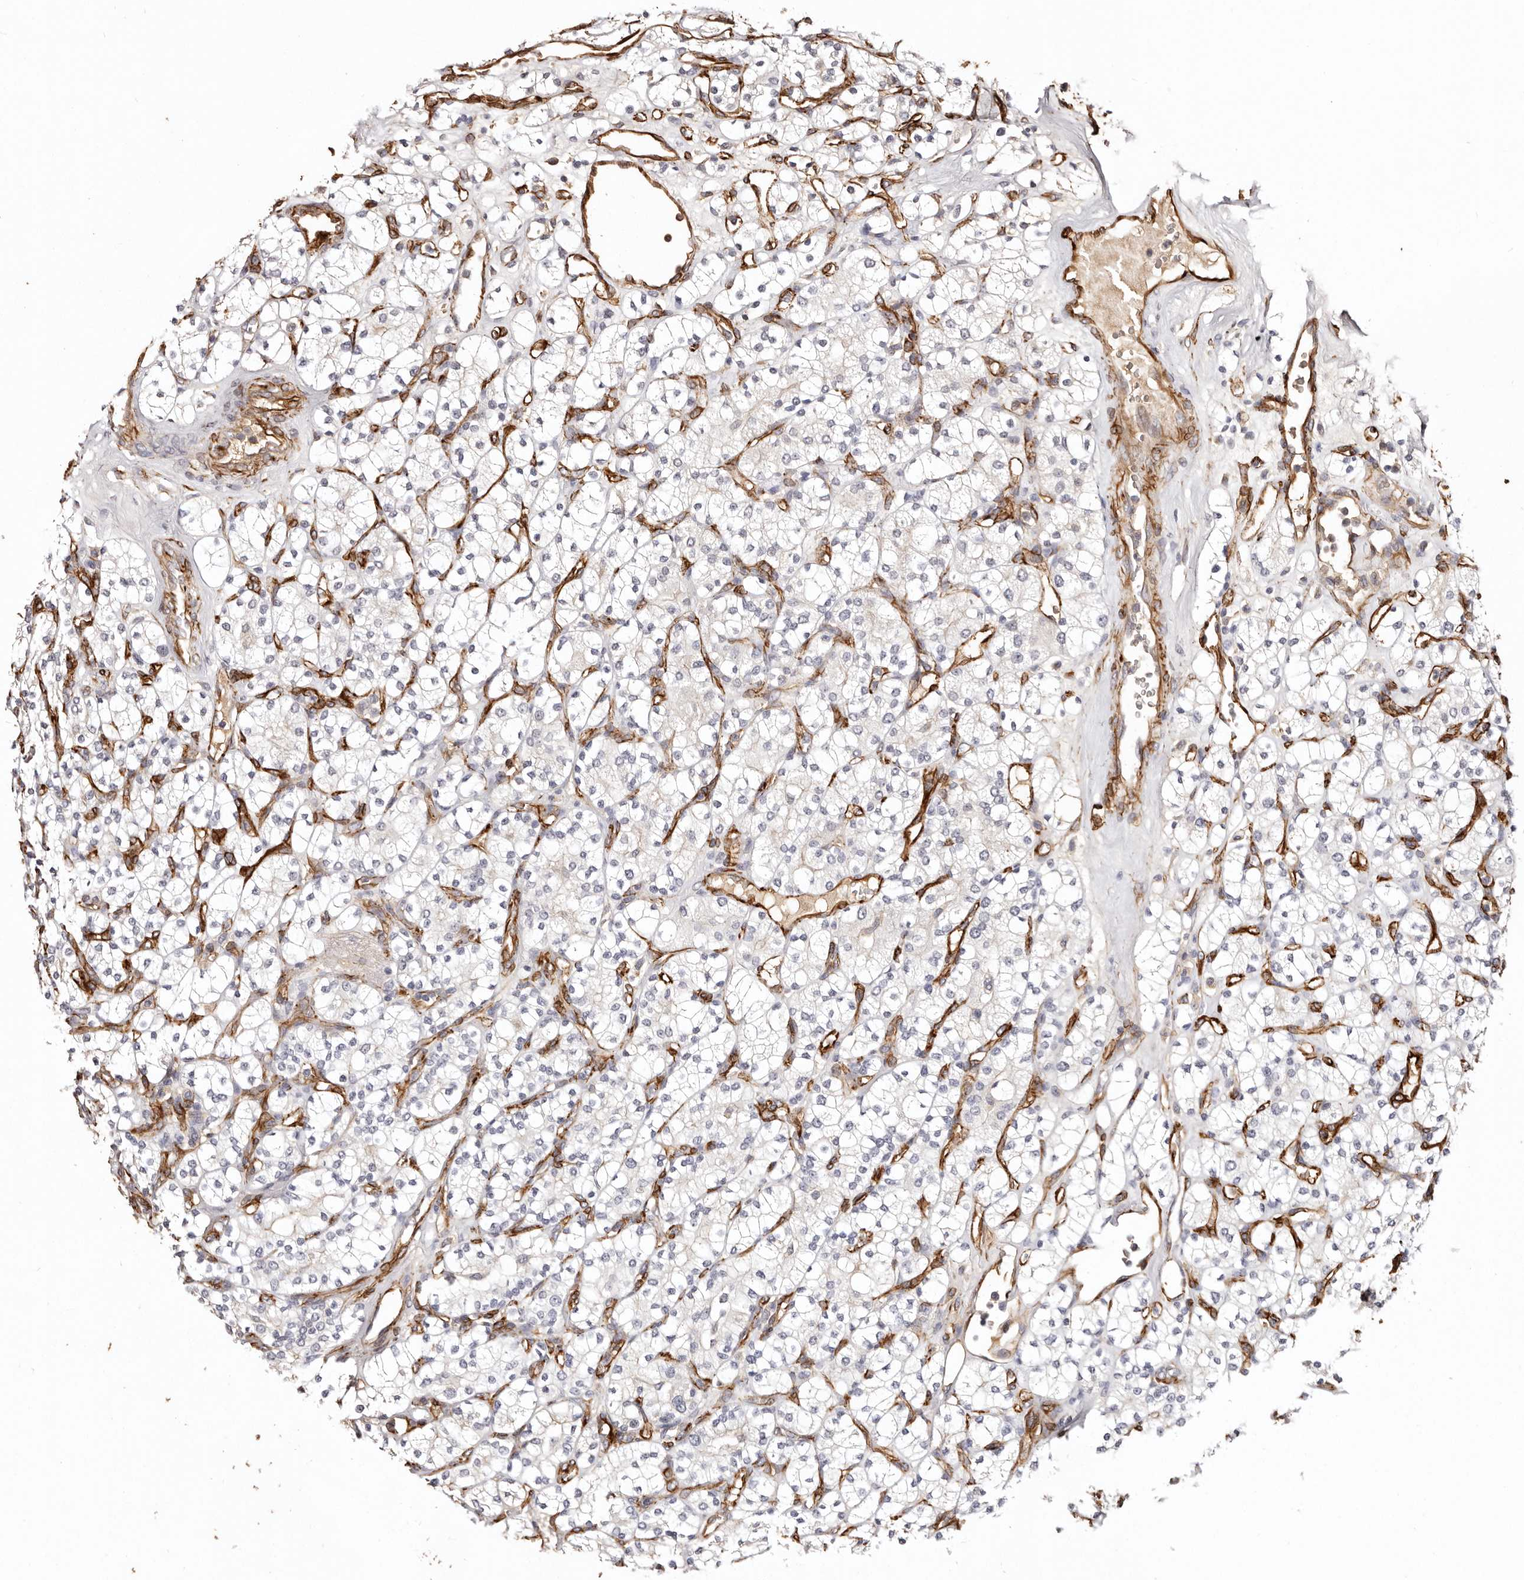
{"staining": {"intensity": "negative", "quantity": "none", "location": "none"}, "tissue": "renal cancer", "cell_type": "Tumor cells", "image_type": "cancer", "snomed": [{"axis": "morphology", "description": "Adenocarcinoma, NOS"}, {"axis": "topography", "description": "Kidney"}], "caption": "This is a histopathology image of immunohistochemistry (IHC) staining of renal cancer (adenocarcinoma), which shows no staining in tumor cells. Brightfield microscopy of immunohistochemistry stained with DAB (brown) and hematoxylin (blue), captured at high magnification.", "gene": "ZNF557", "patient": {"sex": "male", "age": 77}}